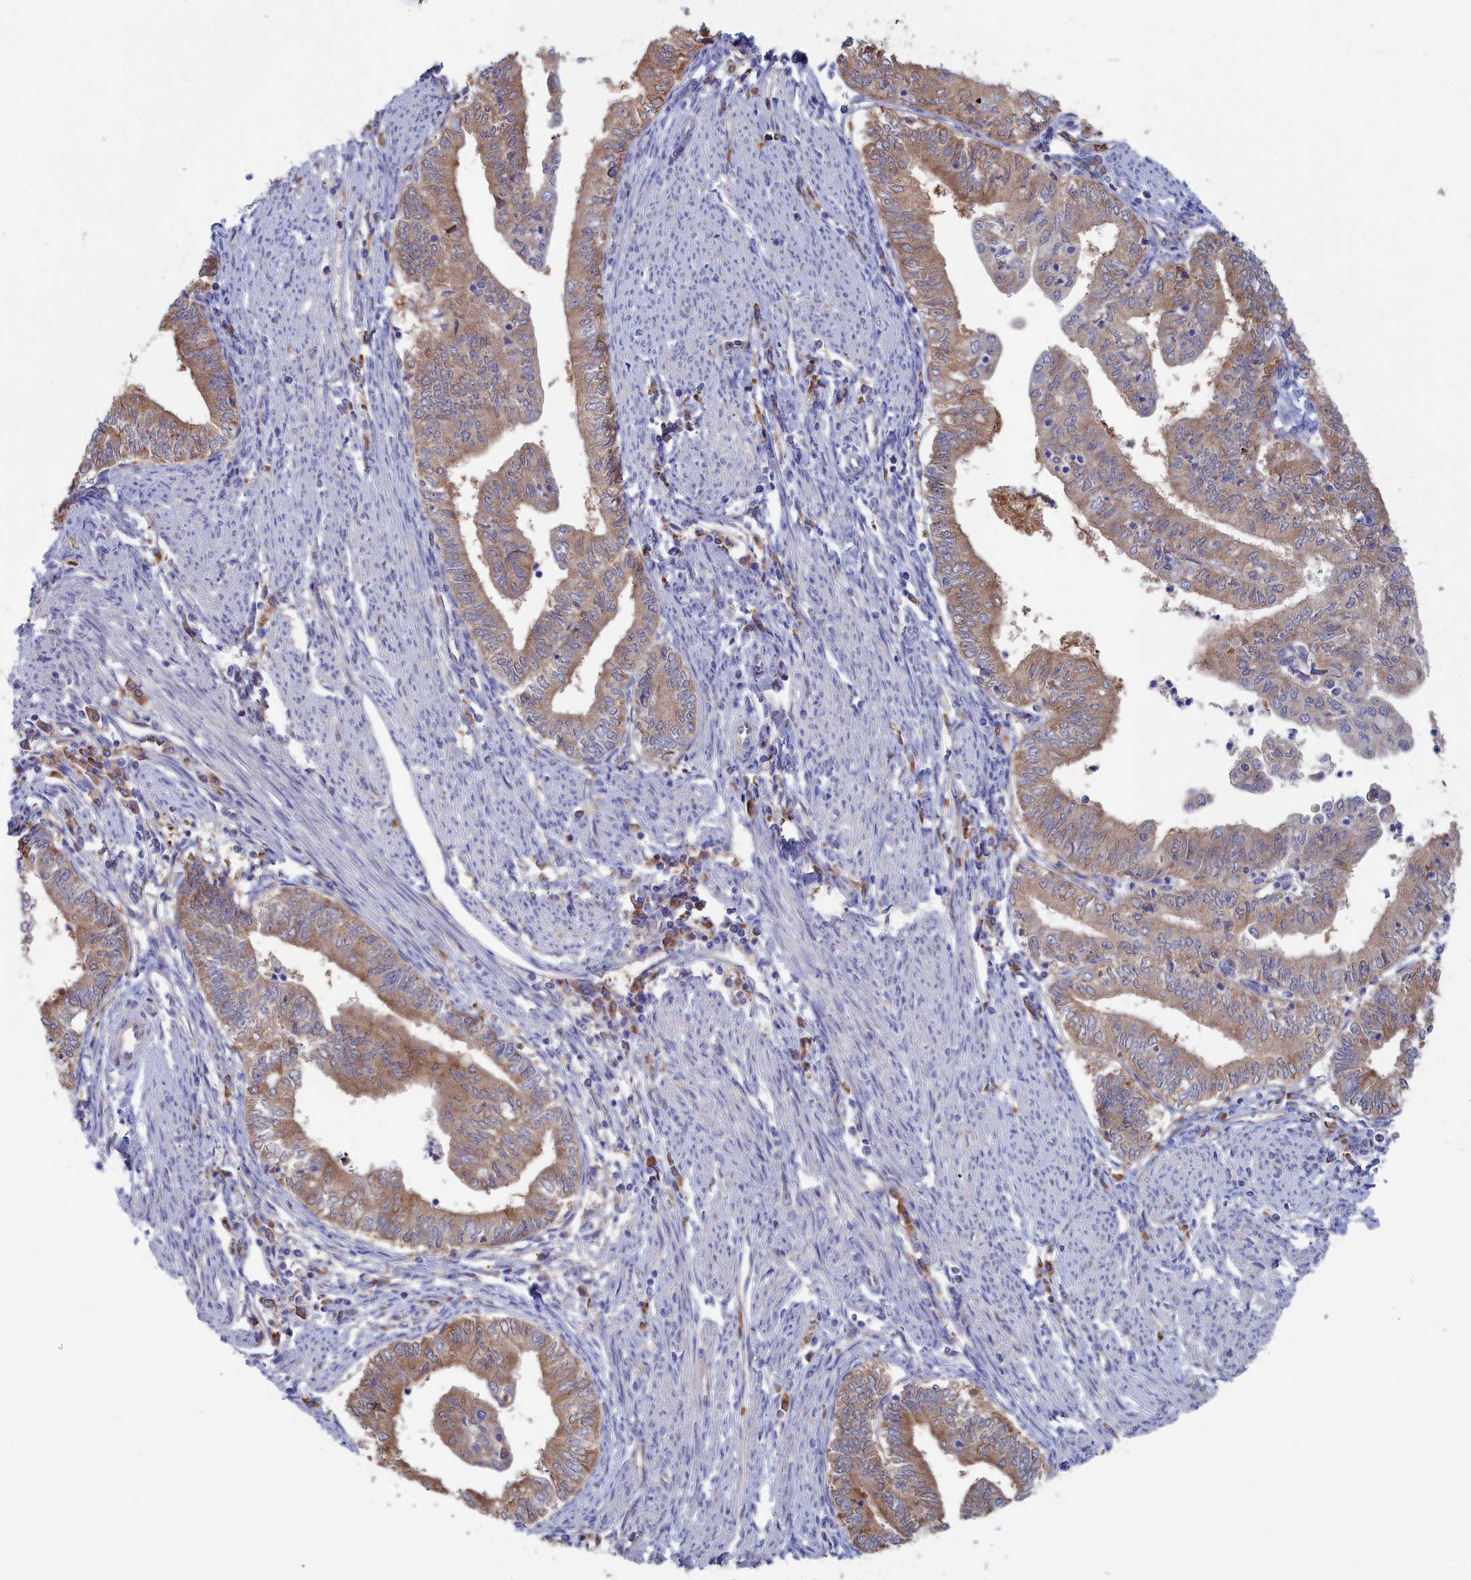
{"staining": {"intensity": "moderate", "quantity": ">75%", "location": "cytoplasmic/membranous"}, "tissue": "endometrial cancer", "cell_type": "Tumor cells", "image_type": "cancer", "snomed": [{"axis": "morphology", "description": "Adenocarcinoma, NOS"}, {"axis": "topography", "description": "Endometrium"}], "caption": "Immunohistochemistry micrograph of neoplastic tissue: human endometrial cancer stained using immunohistochemistry (IHC) displays medium levels of moderate protein expression localized specifically in the cytoplasmic/membranous of tumor cells, appearing as a cytoplasmic/membranous brown color.", "gene": "SYNDIG1L", "patient": {"sex": "female", "age": 66}}